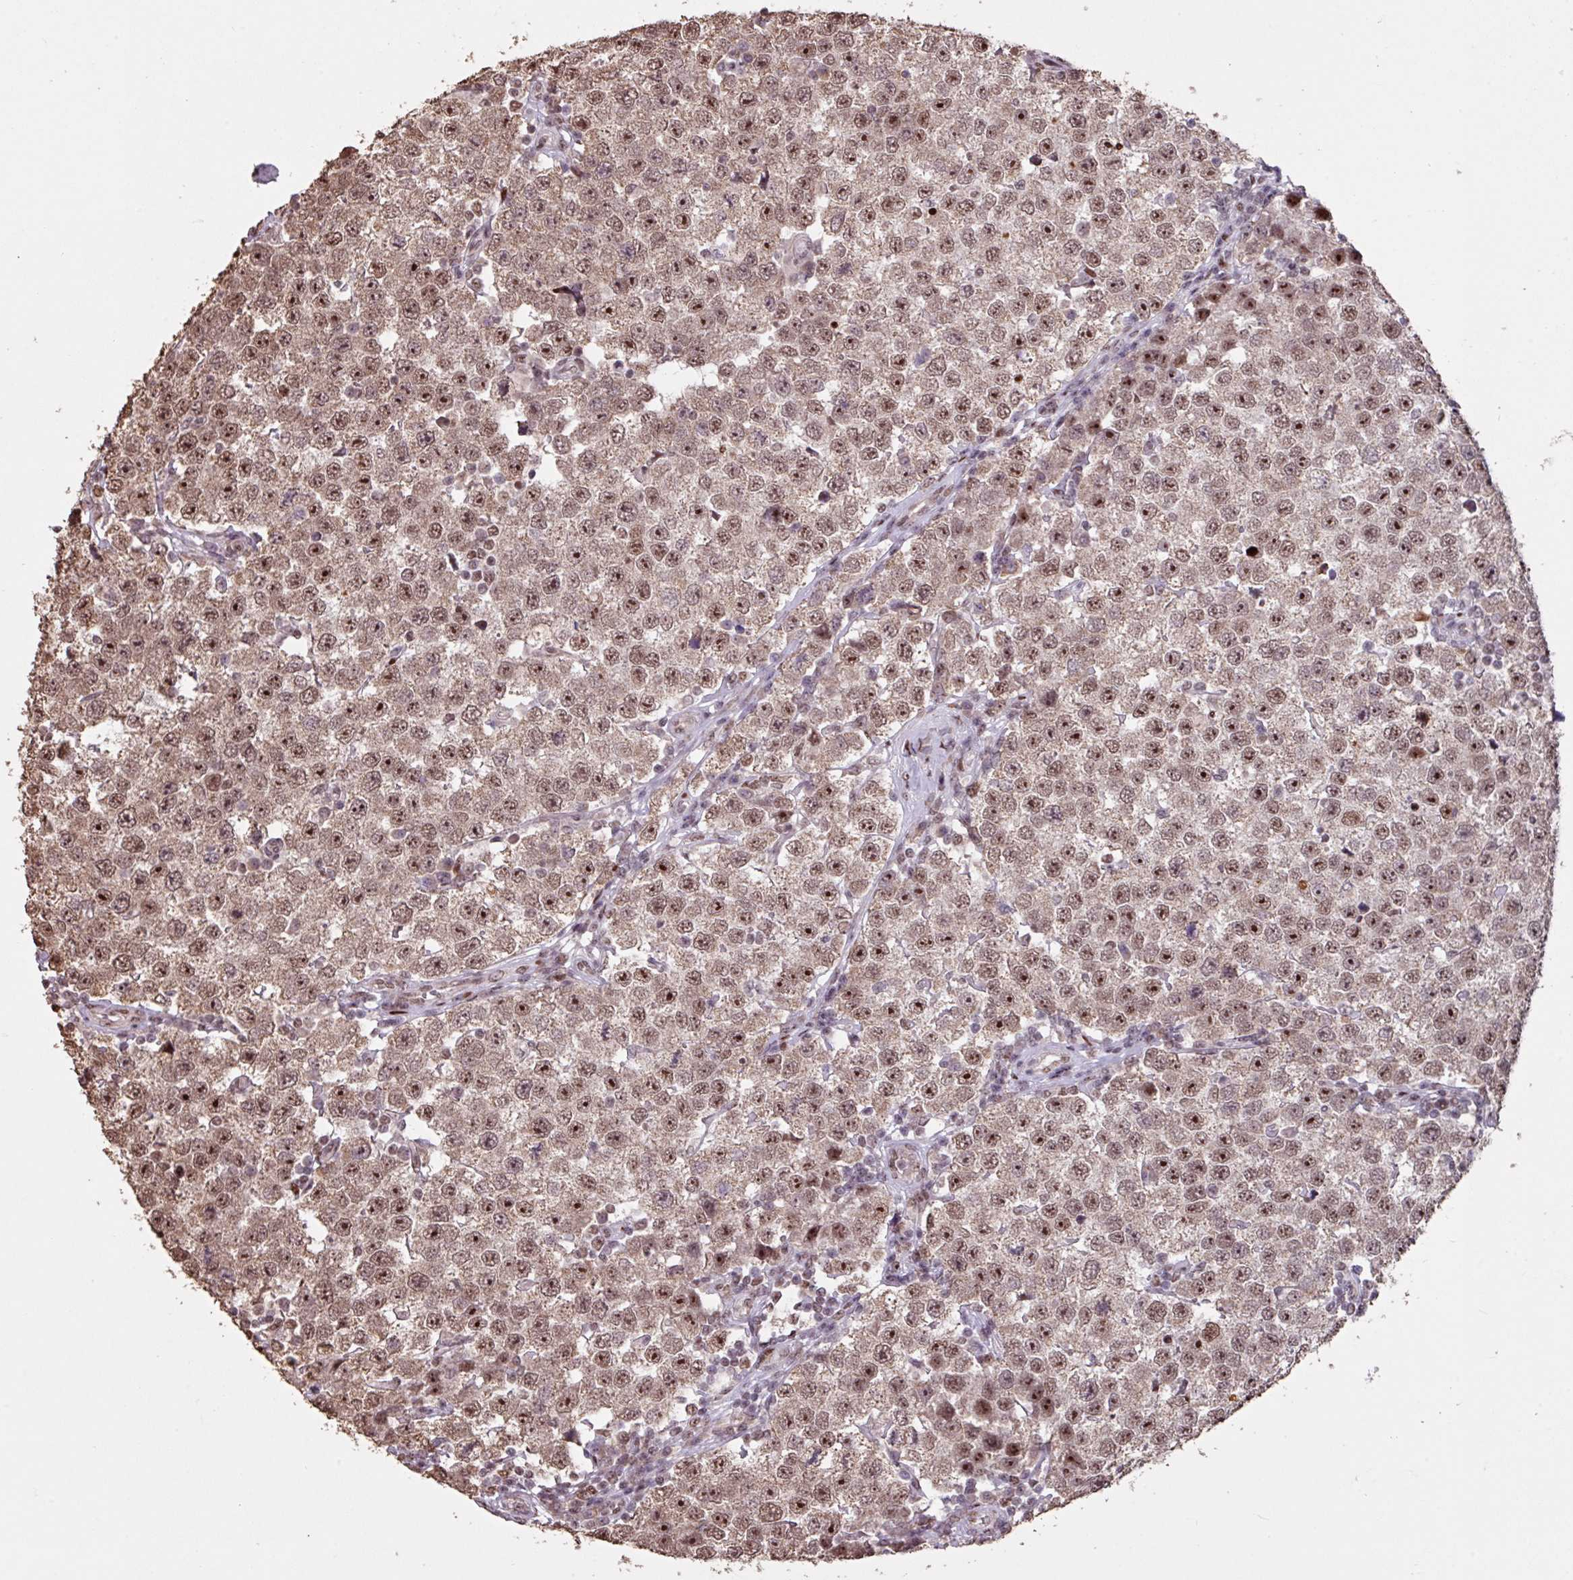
{"staining": {"intensity": "moderate", "quantity": ">75%", "location": "cytoplasmic/membranous,nuclear"}, "tissue": "testis cancer", "cell_type": "Tumor cells", "image_type": "cancer", "snomed": [{"axis": "morphology", "description": "Seminoma, NOS"}, {"axis": "topography", "description": "Testis"}], "caption": "Testis seminoma stained with IHC shows moderate cytoplasmic/membranous and nuclear expression in approximately >75% of tumor cells.", "gene": "ZNF709", "patient": {"sex": "male", "age": 34}}